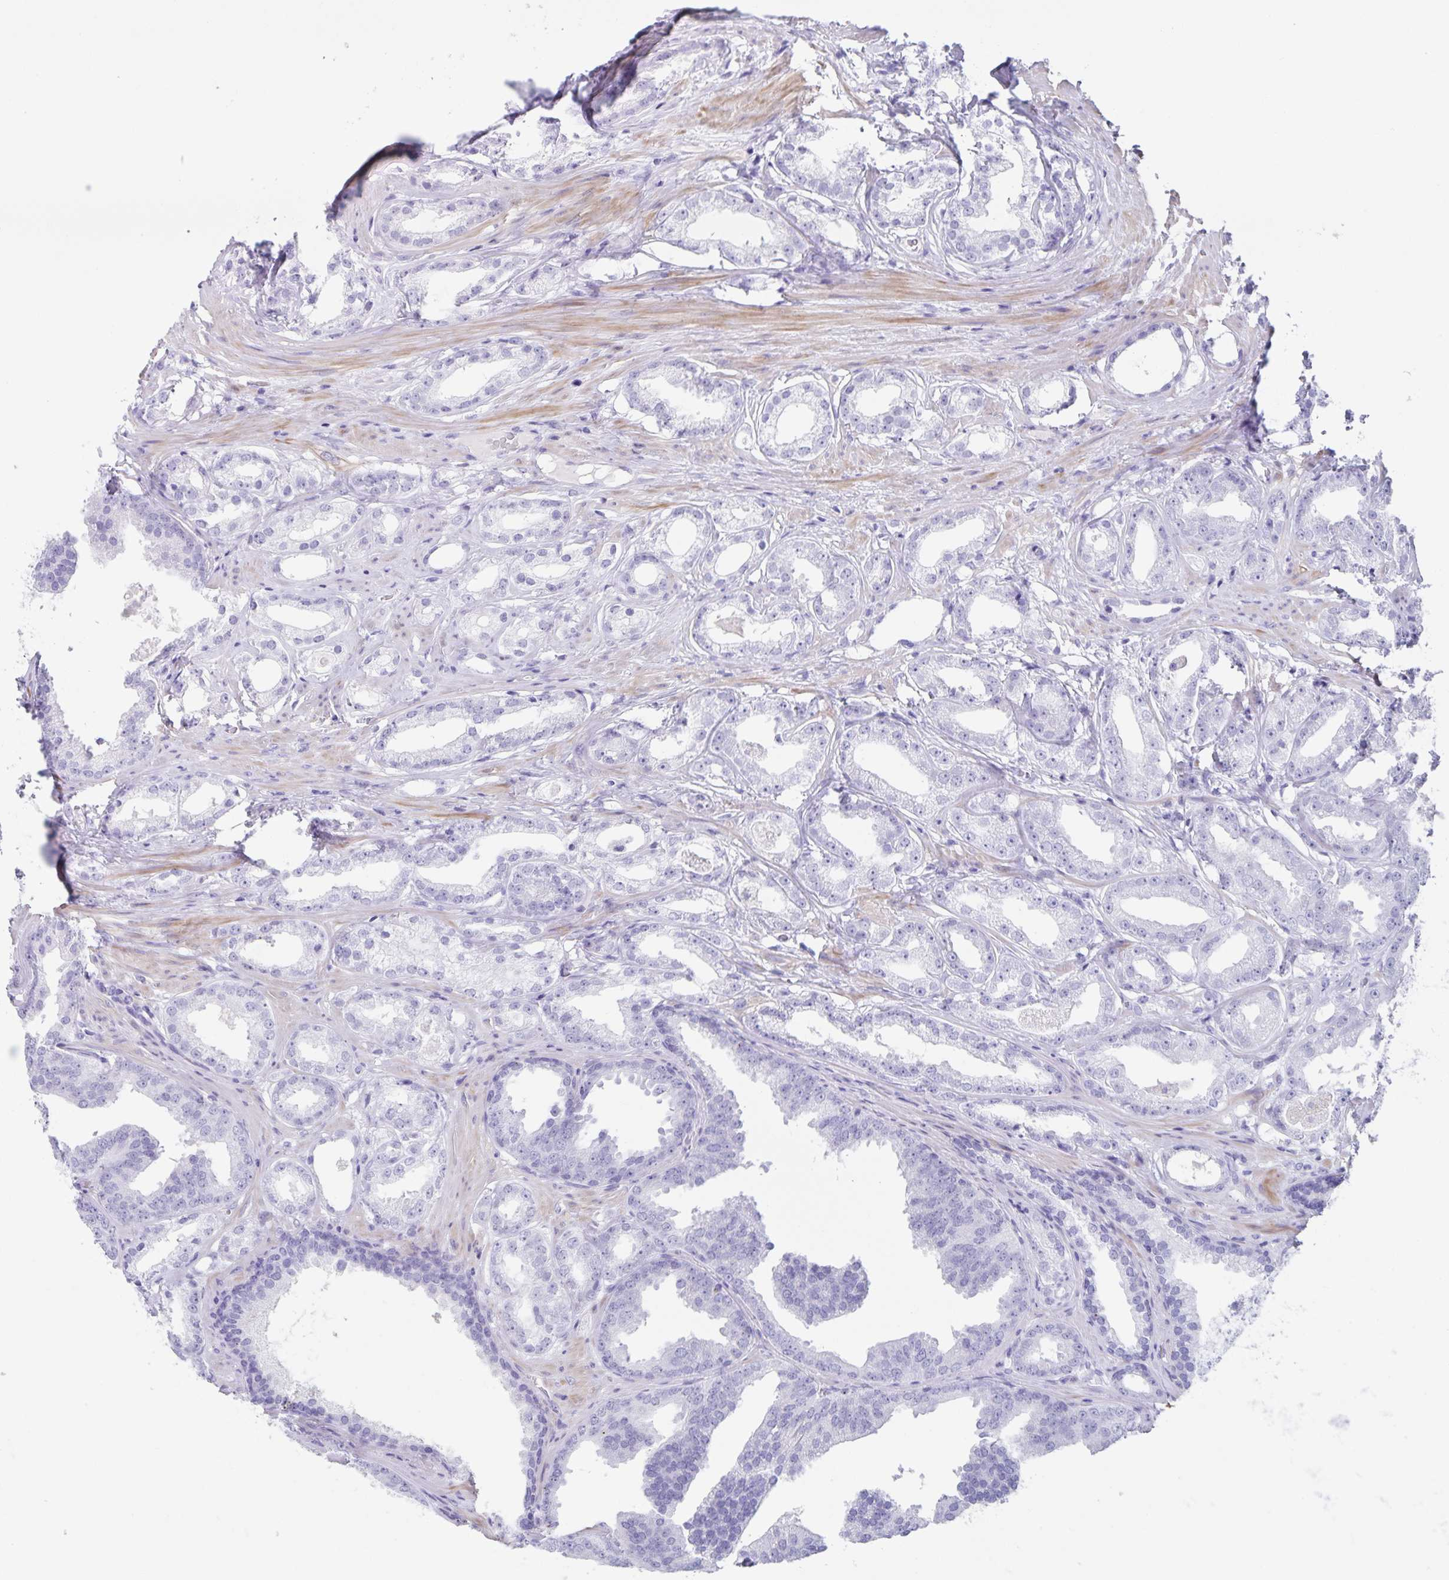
{"staining": {"intensity": "negative", "quantity": "none", "location": "none"}, "tissue": "prostate cancer", "cell_type": "Tumor cells", "image_type": "cancer", "snomed": [{"axis": "morphology", "description": "Adenocarcinoma, Low grade"}, {"axis": "topography", "description": "Prostate"}], "caption": "Protein analysis of prostate low-grade adenocarcinoma shows no significant positivity in tumor cells.", "gene": "C11orf42", "patient": {"sex": "male", "age": 65}}